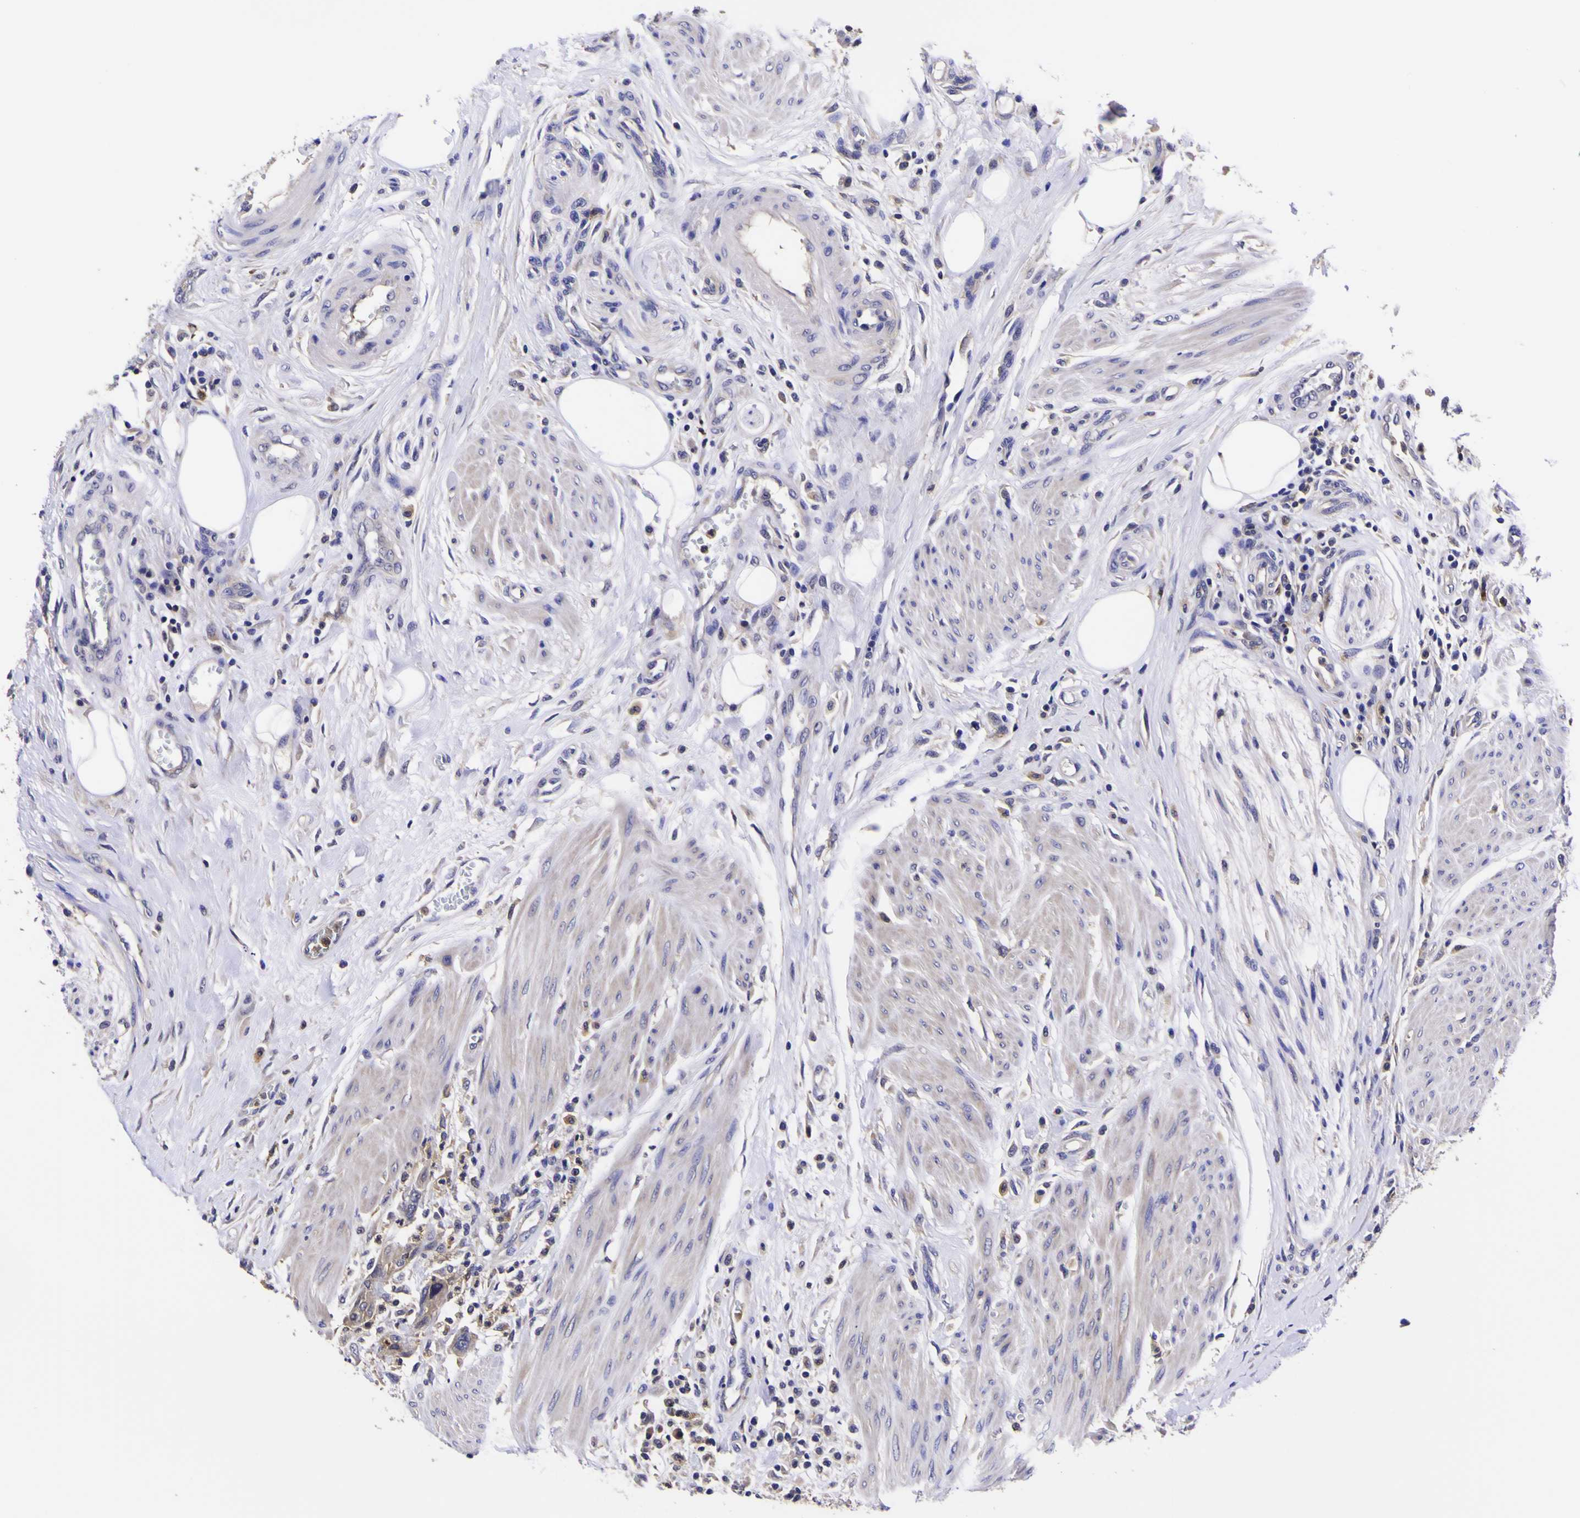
{"staining": {"intensity": "negative", "quantity": "none", "location": "none"}, "tissue": "urothelial cancer", "cell_type": "Tumor cells", "image_type": "cancer", "snomed": [{"axis": "morphology", "description": "Urothelial carcinoma, High grade"}, {"axis": "topography", "description": "Urinary bladder"}], "caption": "Immunohistochemistry micrograph of urothelial cancer stained for a protein (brown), which displays no expression in tumor cells.", "gene": "MAPK14", "patient": {"sex": "male", "age": 35}}